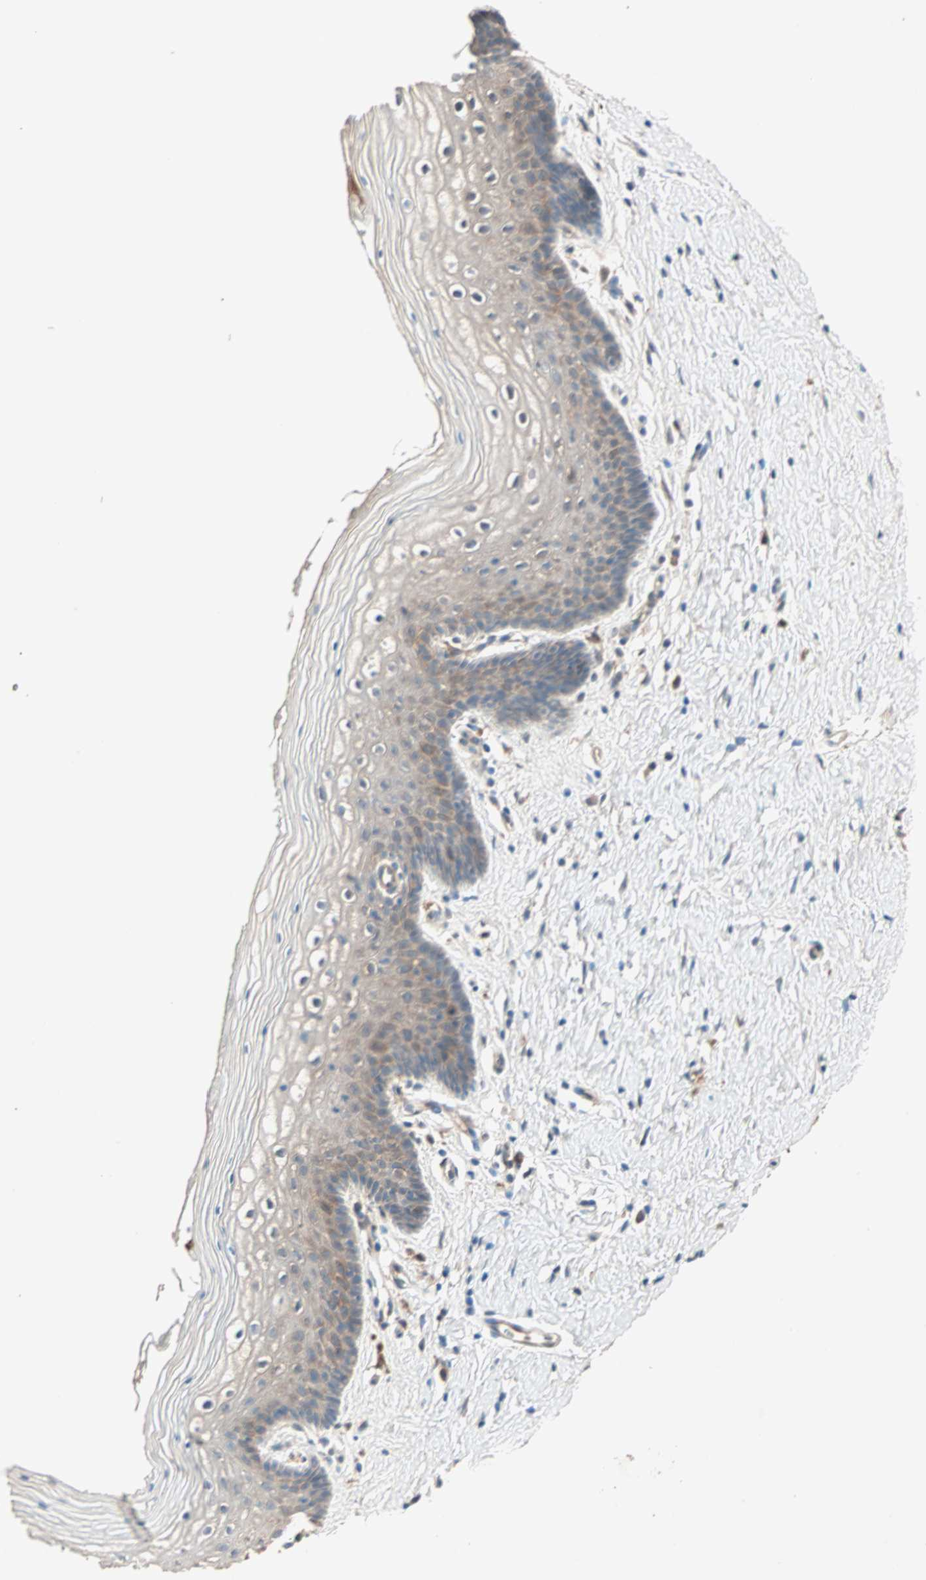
{"staining": {"intensity": "weak", "quantity": "<25%", "location": "cytoplasmic/membranous"}, "tissue": "vagina", "cell_type": "Squamous epithelial cells", "image_type": "normal", "snomed": [{"axis": "morphology", "description": "Normal tissue, NOS"}, {"axis": "topography", "description": "Vagina"}], "caption": "Image shows no protein staining in squamous epithelial cells of unremarkable vagina. (DAB IHC with hematoxylin counter stain).", "gene": "SDSL", "patient": {"sex": "female", "age": 46}}